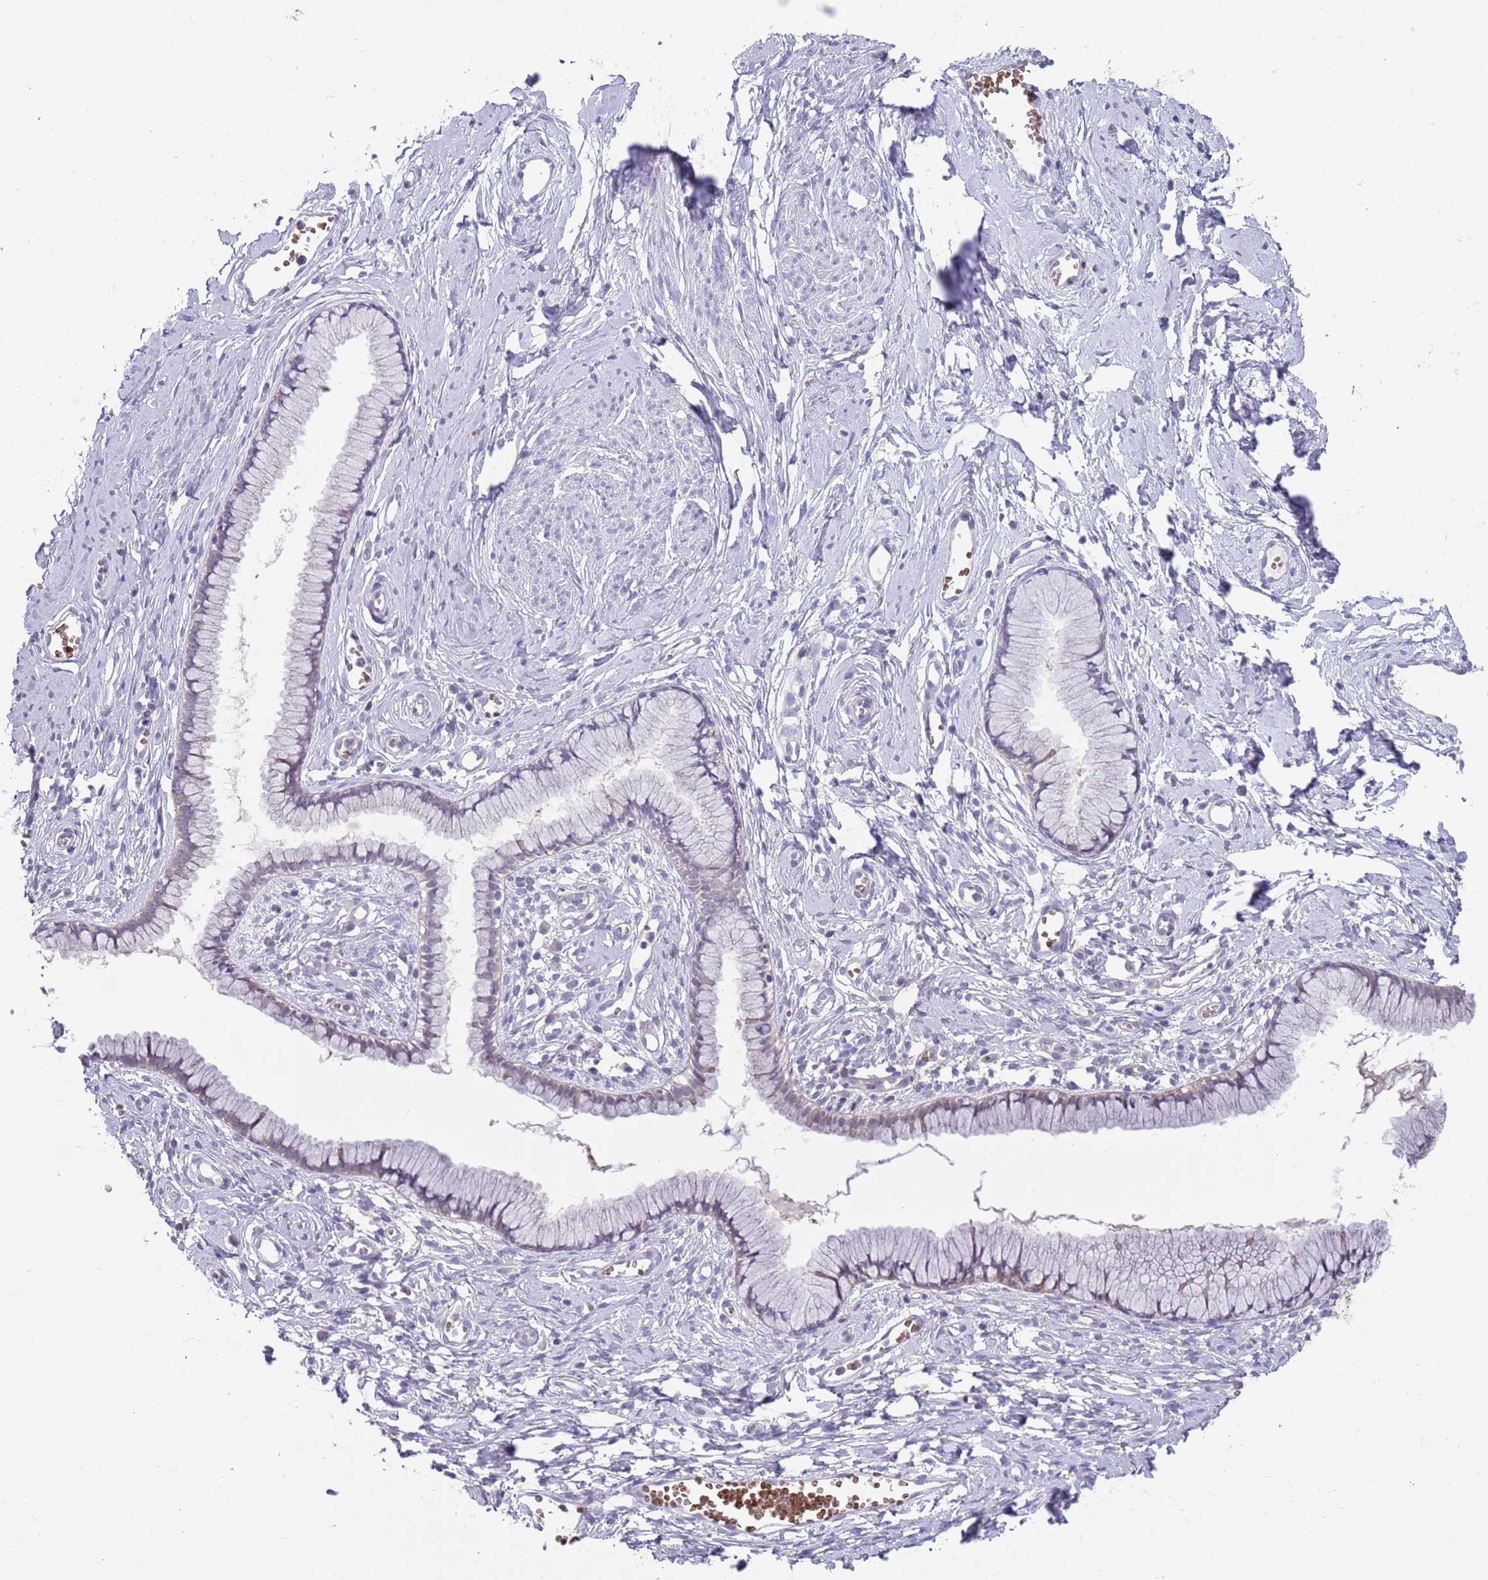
{"staining": {"intensity": "negative", "quantity": "none", "location": "none"}, "tissue": "cervix", "cell_type": "Glandular cells", "image_type": "normal", "snomed": [{"axis": "morphology", "description": "Normal tissue, NOS"}, {"axis": "topography", "description": "Cervix"}], "caption": "An immunohistochemistry (IHC) micrograph of benign cervix is shown. There is no staining in glandular cells of cervix. The staining was performed using DAB (3,3'-diaminobenzidine) to visualize the protein expression in brown, while the nuclei were stained in blue with hematoxylin (Magnification: 20x).", "gene": "ZNF14", "patient": {"sex": "female", "age": 40}}